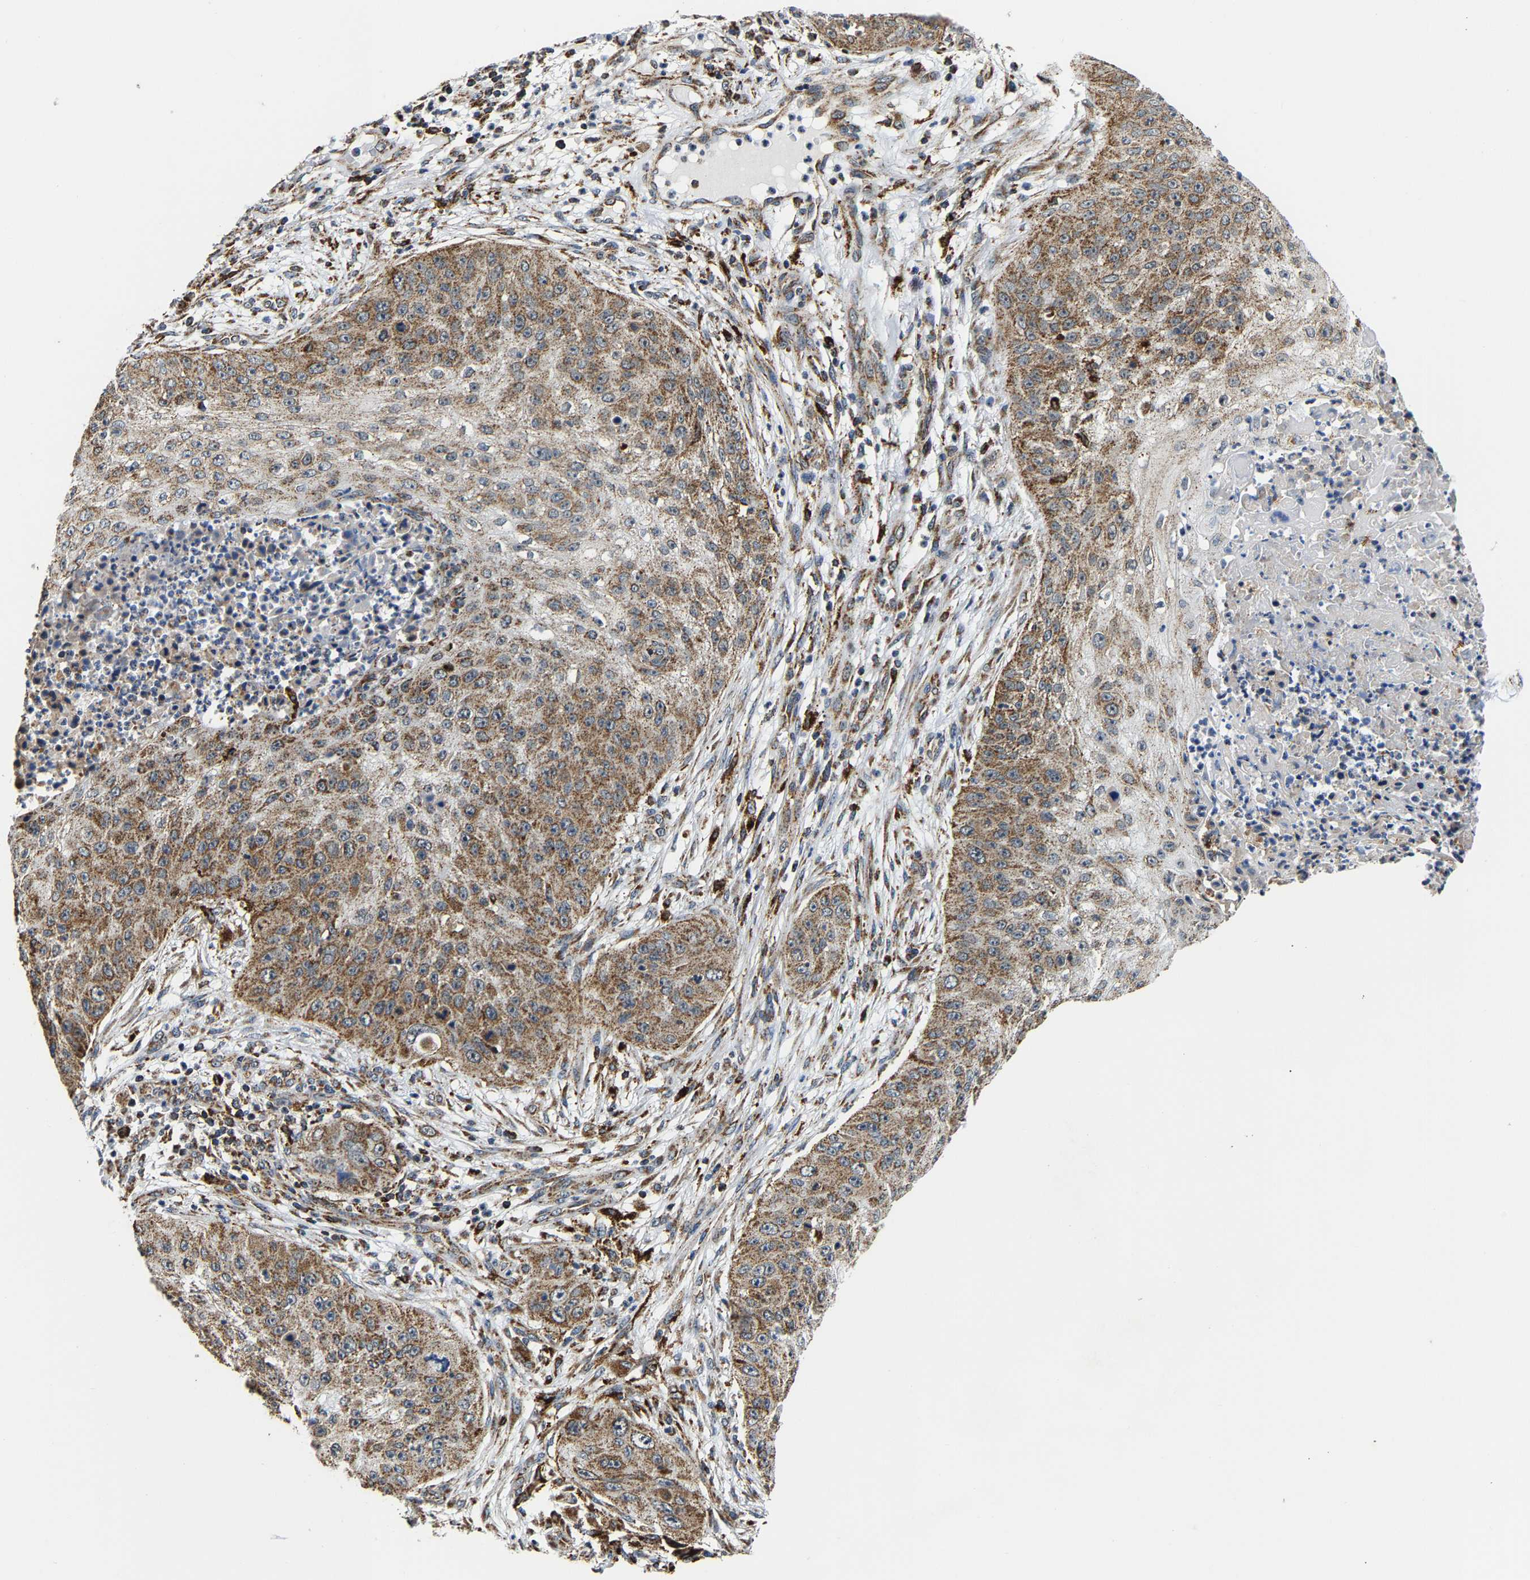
{"staining": {"intensity": "moderate", "quantity": ">75%", "location": "cytoplasmic/membranous"}, "tissue": "skin cancer", "cell_type": "Tumor cells", "image_type": "cancer", "snomed": [{"axis": "morphology", "description": "Squamous cell carcinoma, NOS"}, {"axis": "topography", "description": "Skin"}], "caption": "High-power microscopy captured an immunohistochemistry histopathology image of squamous cell carcinoma (skin), revealing moderate cytoplasmic/membranous expression in about >75% of tumor cells.", "gene": "GIMAP7", "patient": {"sex": "female", "age": 80}}